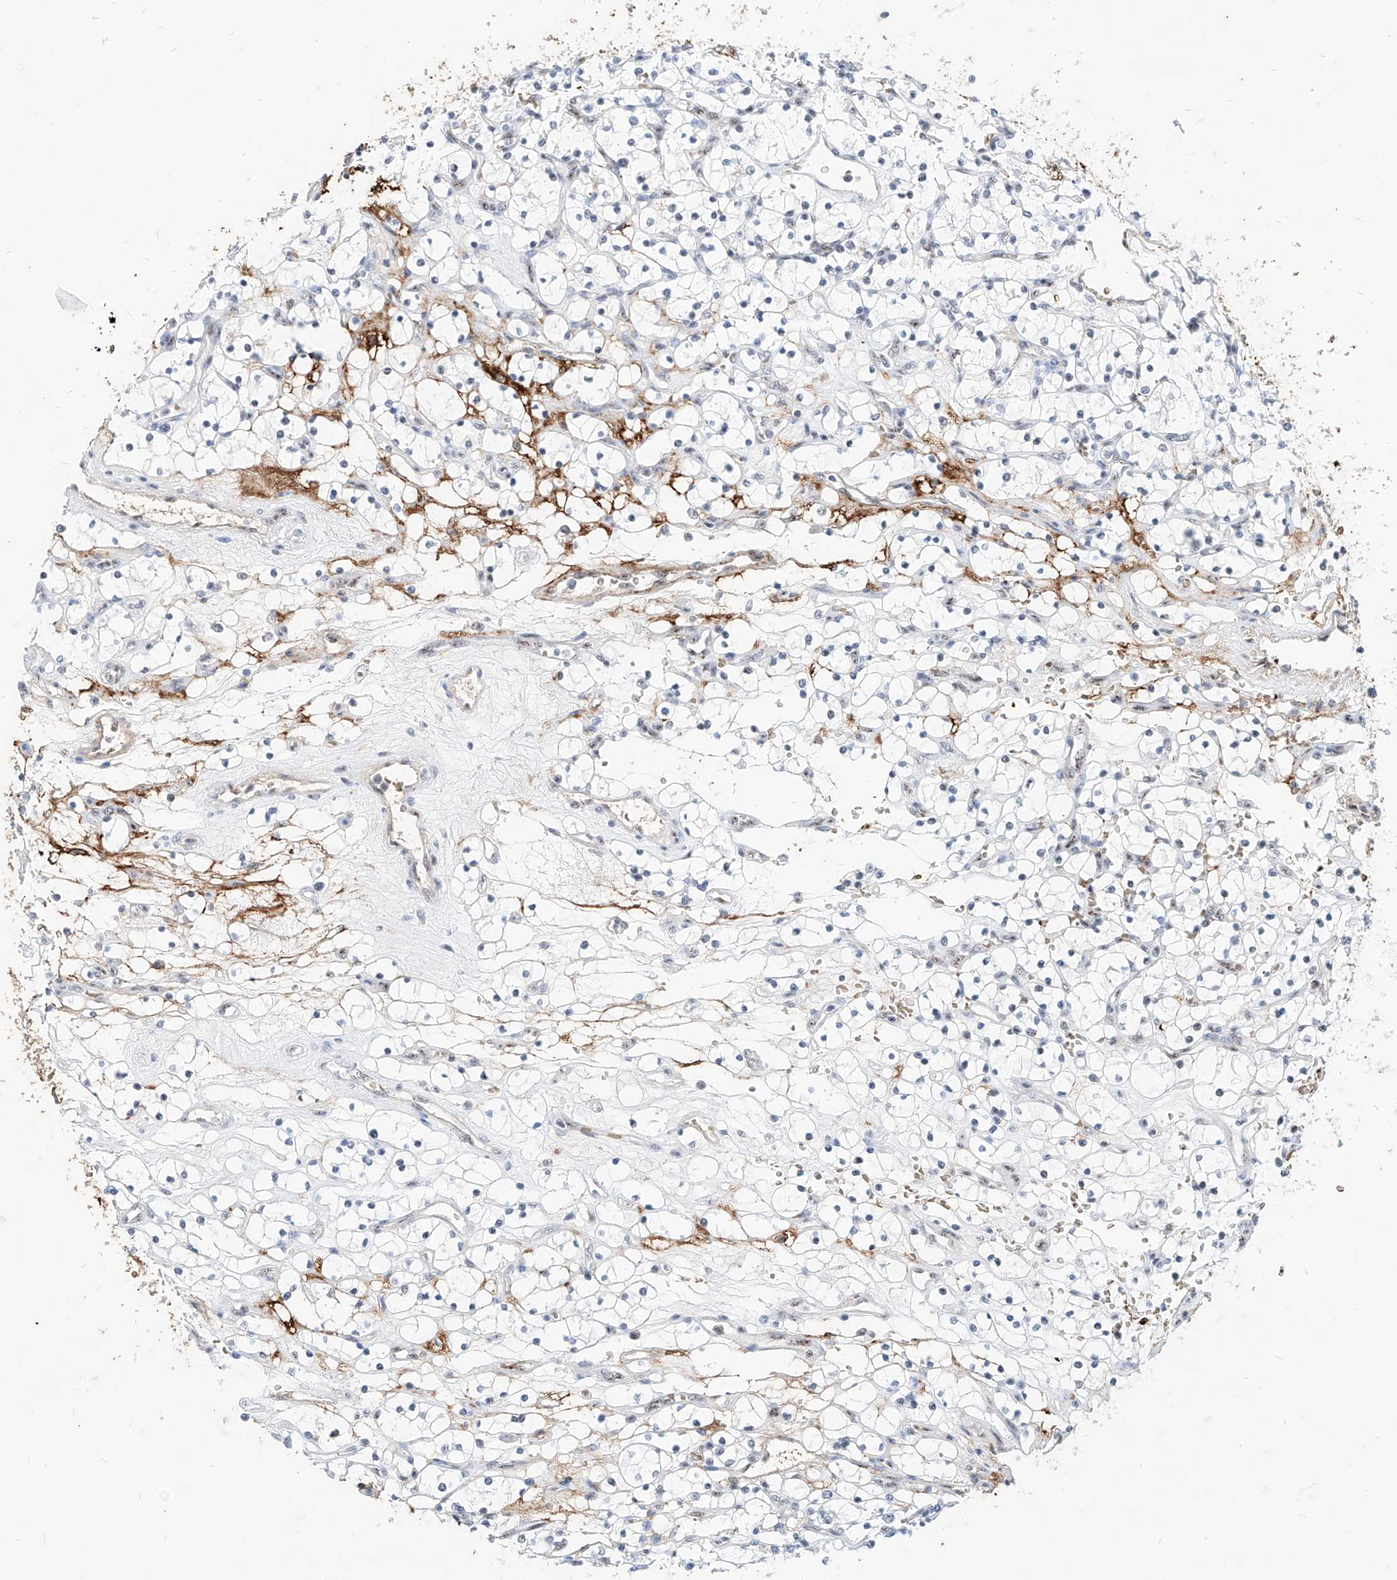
{"staining": {"intensity": "negative", "quantity": "none", "location": "none"}, "tissue": "renal cancer", "cell_type": "Tumor cells", "image_type": "cancer", "snomed": [{"axis": "morphology", "description": "Adenocarcinoma, NOS"}, {"axis": "topography", "description": "Kidney"}], "caption": "Renal cancer (adenocarcinoma) was stained to show a protein in brown. There is no significant positivity in tumor cells.", "gene": "ZFP42", "patient": {"sex": "female", "age": 69}}